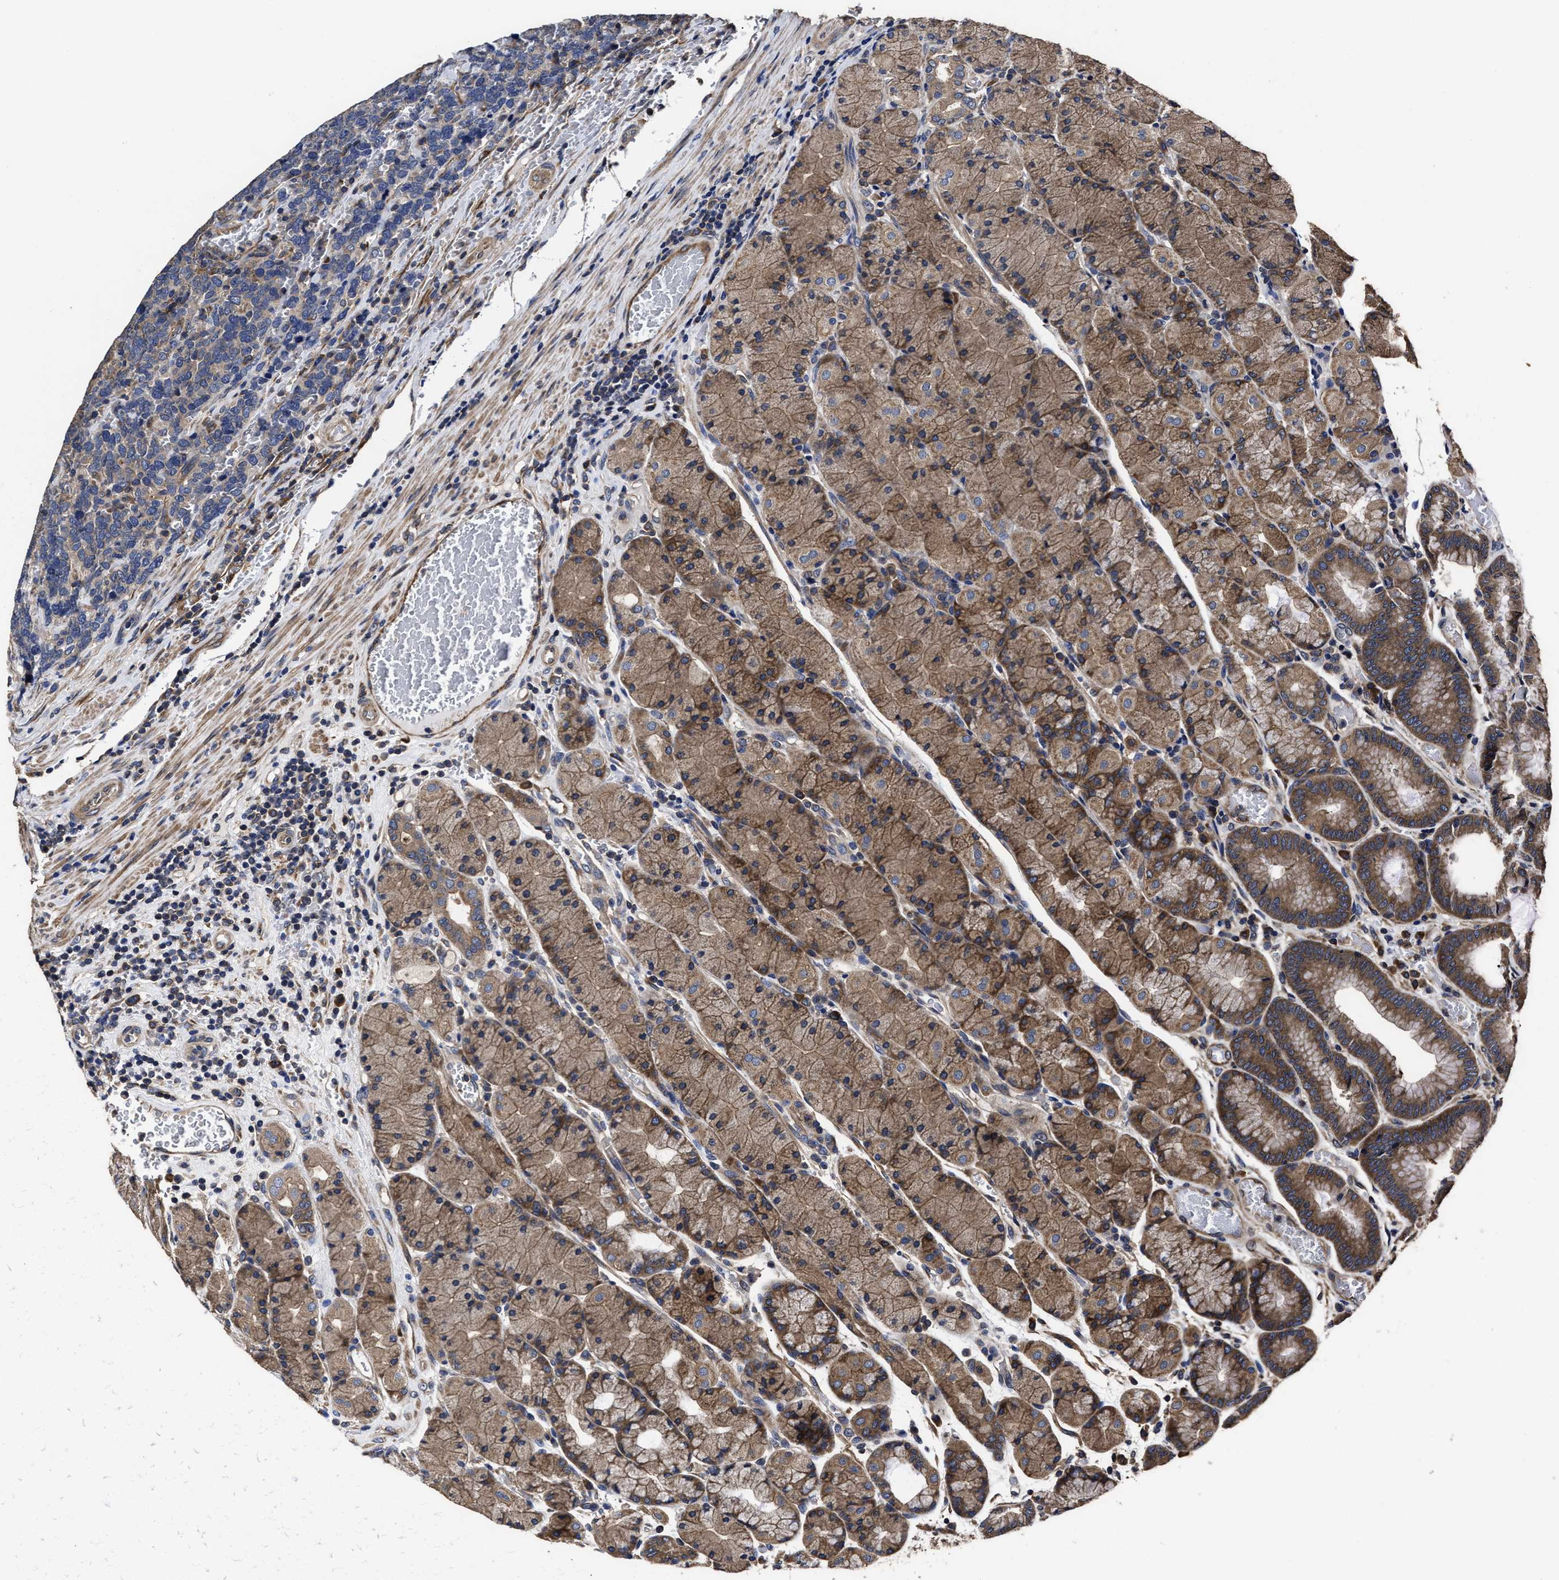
{"staining": {"intensity": "moderate", "quantity": ">75%", "location": "cytoplasmic/membranous"}, "tissue": "stomach", "cell_type": "Glandular cells", "image_type": "normal", "snomed": [{"axis": "morphology", "description": "Normal tissue, NOS"}, {"axis": "morphology", "description": "Carcinoid, malignant, NOS"}, {"axis": "topography", "description": "Stomach, upper"}], "caption": "Stomach stained with a brown dye exhibits moderate cytoplasmic/membranous positive staining in approximately >75% of glandular cells.", "gene": "AVEN", "patient": {"sex": "male", "age": 39}}